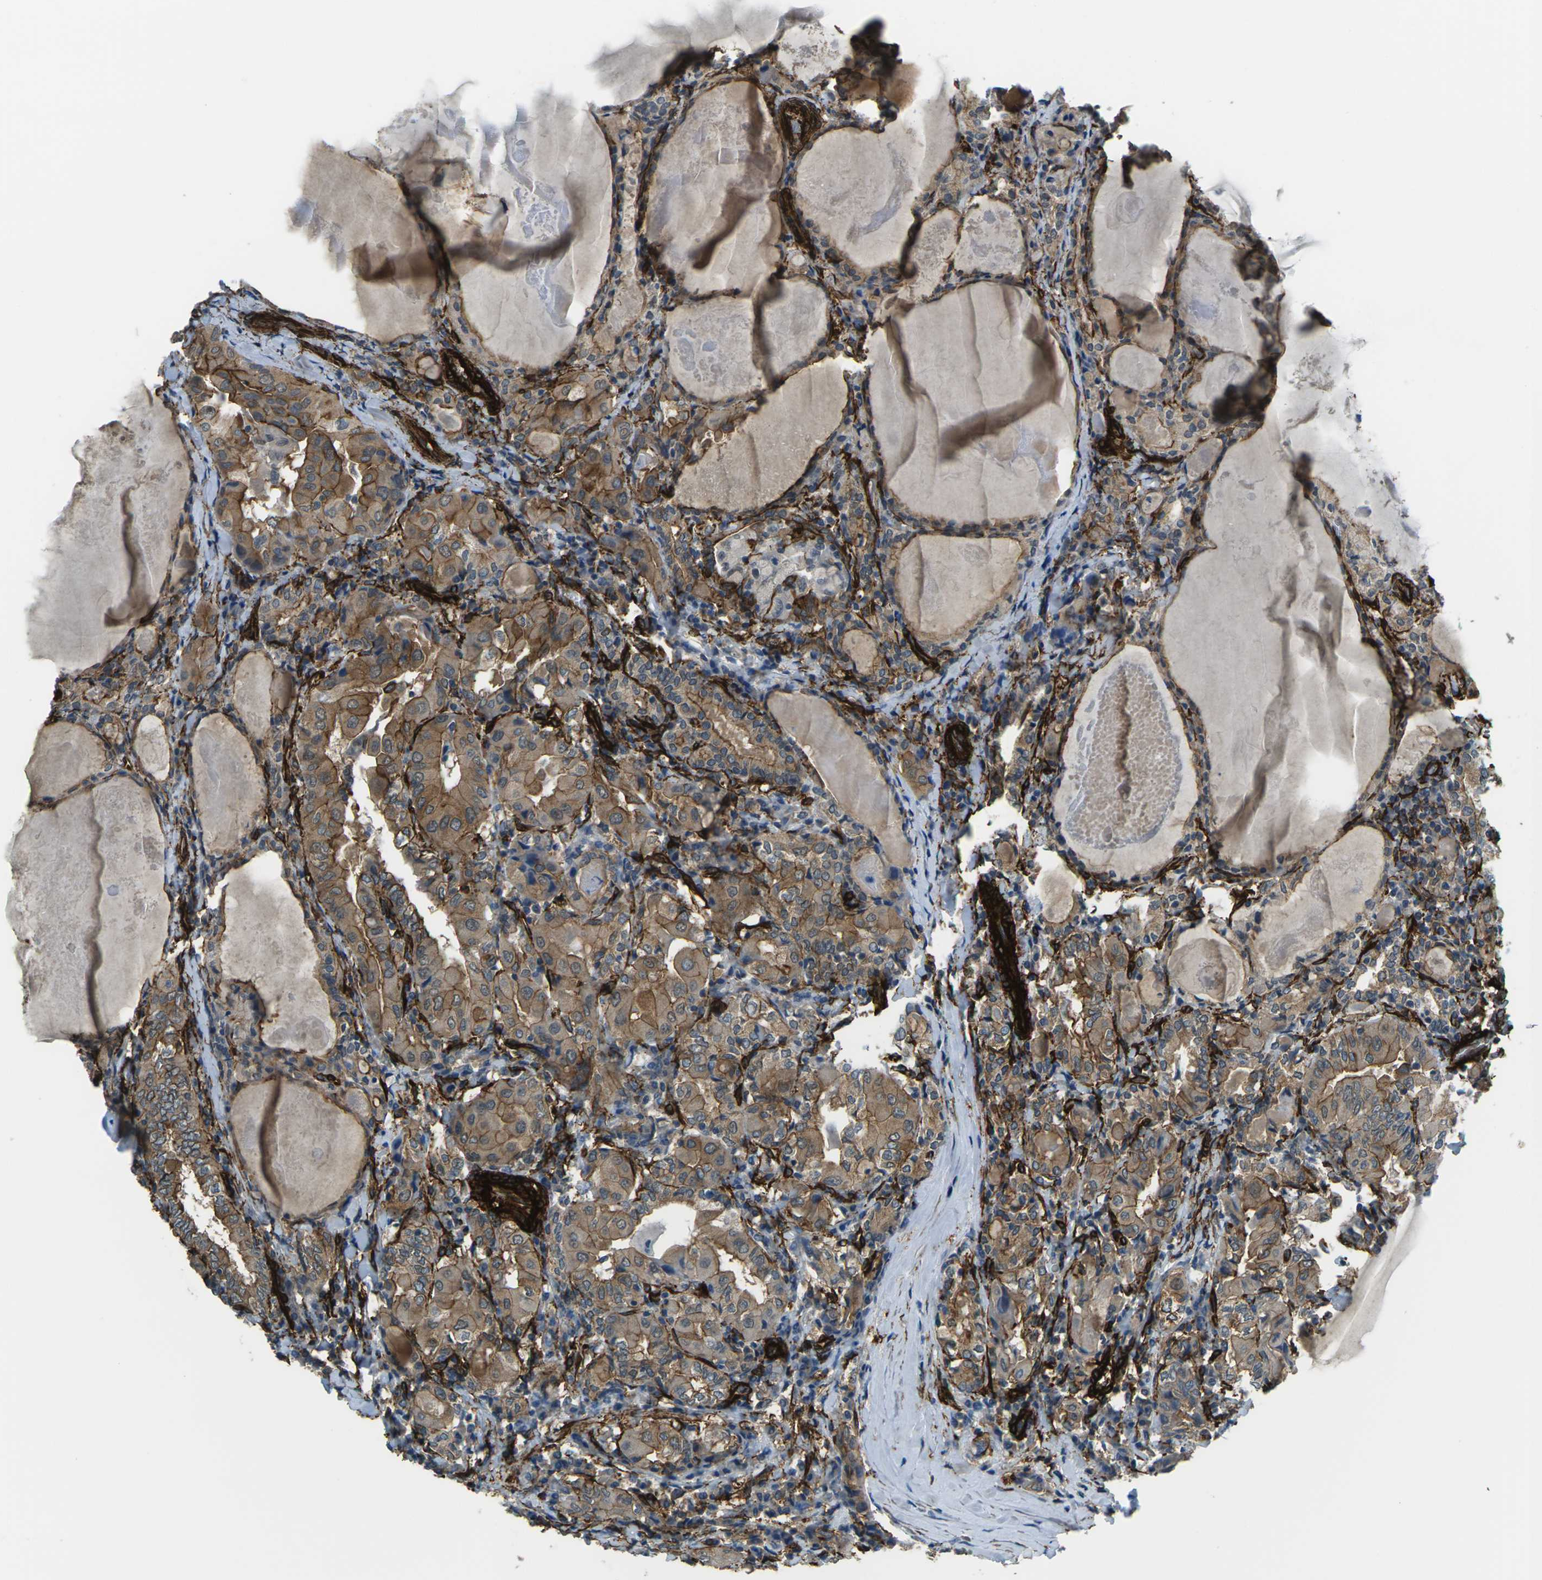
{"staining": {"intensity": "moderate", "quantity": ">75%", "location": "cytoplasmic/membranous"}, "tissue": "thyroid cancer", "cell_type": "Tumor cells", "image_type": "cancer", "snomed": [{"axis": "morphology", "description": "Papillary adenocarcinoma, NOS"}, {"axis": "topography", "description": "Thyroid gland"}], "caption": "Thyroid cancer stained with immunohistochemistry (IHC) reveals moderate cytoplasmic/membranous staining in approximately >75% of tumor cells.", "gene": "GRAMD1C", "patient": {"sex": "female", "age": 42}}